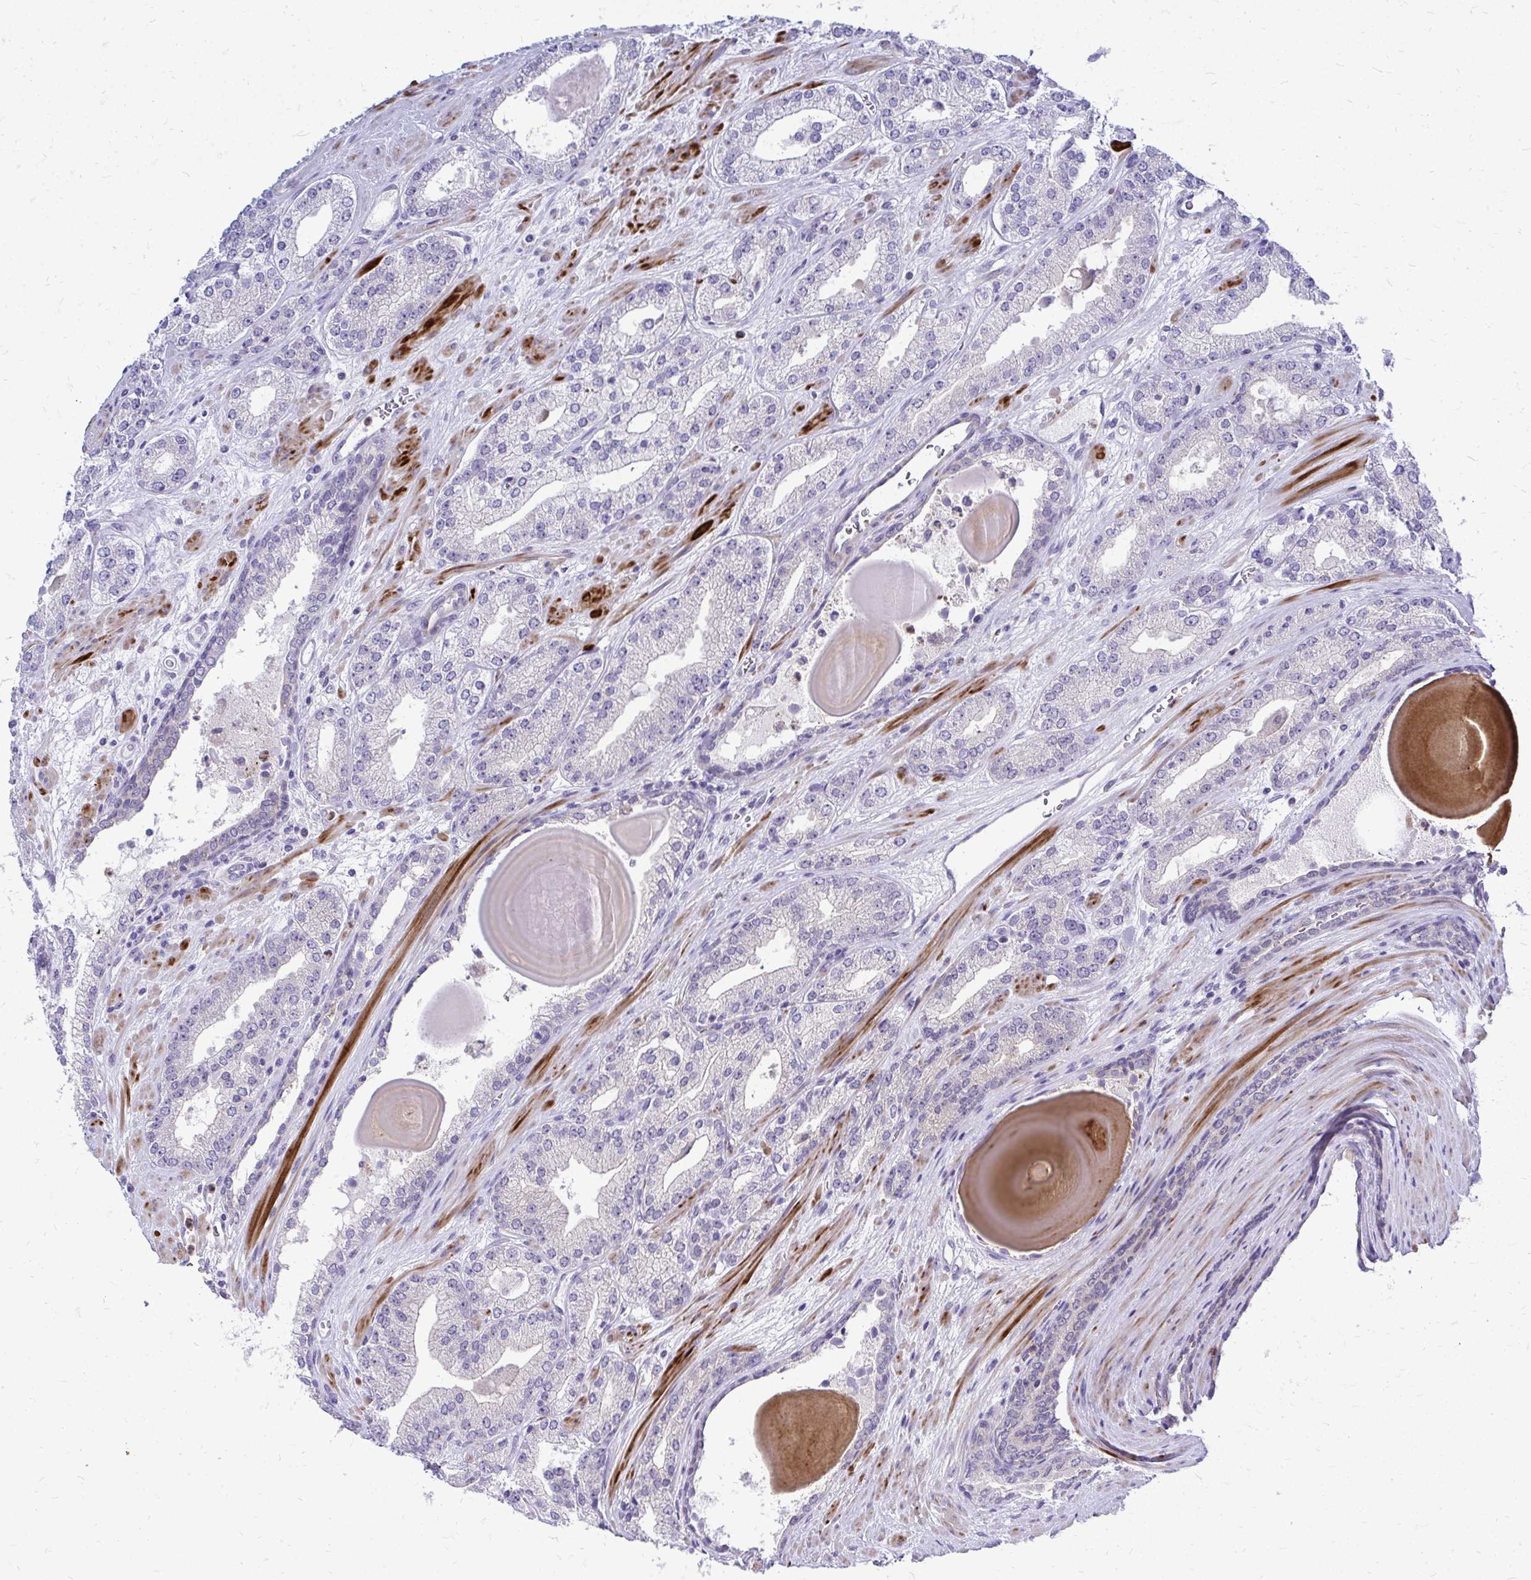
{"staining": {"intensity": "negative", "quantity": "none", "location": "none"}, "tissue": "prostate cancer", "cell_type": "Tumor cells", "image_type": "cancer", "snomed": [{"axis": "morphology", "description": "Adenocarcinoma, High grade"}, {"axis": "topography", "description": "Prostate"}], "caption": "An image of human prostate adenocarcinoma (high-grade) is negative for staining in tumor cells. (Stains: DAB (3,3'-diaminobenzidine) IHC with hematoxylin counter stain, Microscopy: brightfield microscopy at high magnification).", "gene": "ZSWIM9", "patient": {"sex": "male", "age": 64}}